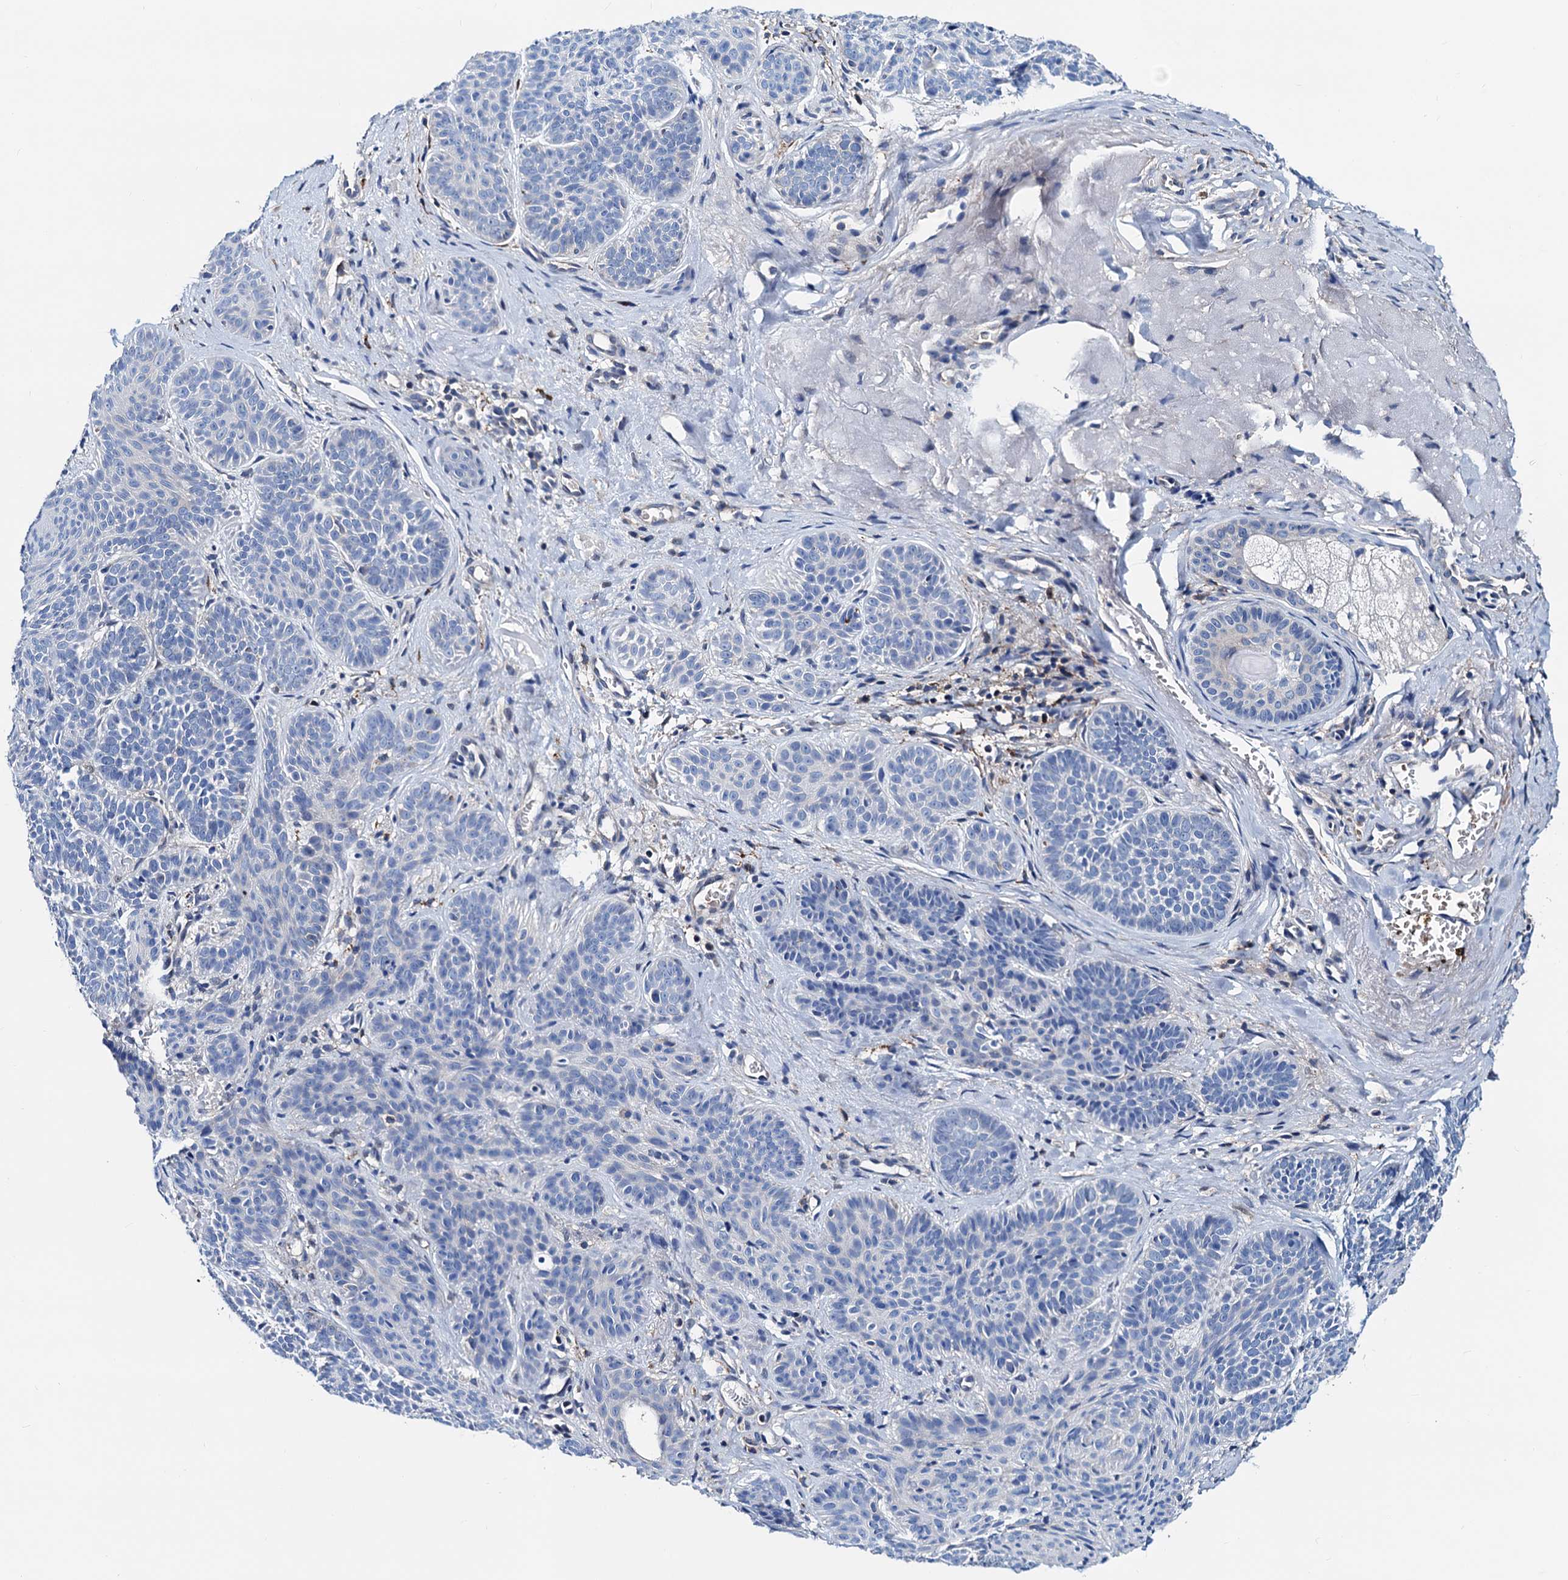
{"staining": {"intensity": "negative", "quantity": "none", "location": "none"}, "tissue": "skin cancer", "cell_type": "Tumor cells", "image_type": "cancer", "snomed": [{"axis": "morphology", "description": "Basal cell carcinoma"}, {"axis": "topography", "description": "Skin"}], "caption": "An image of basal cell carcinoma (skin) stained for a protein displays no brown staining in tumor cells.", "gene": "GCOM1", "patient": {"sex": "male", "age": 85}}